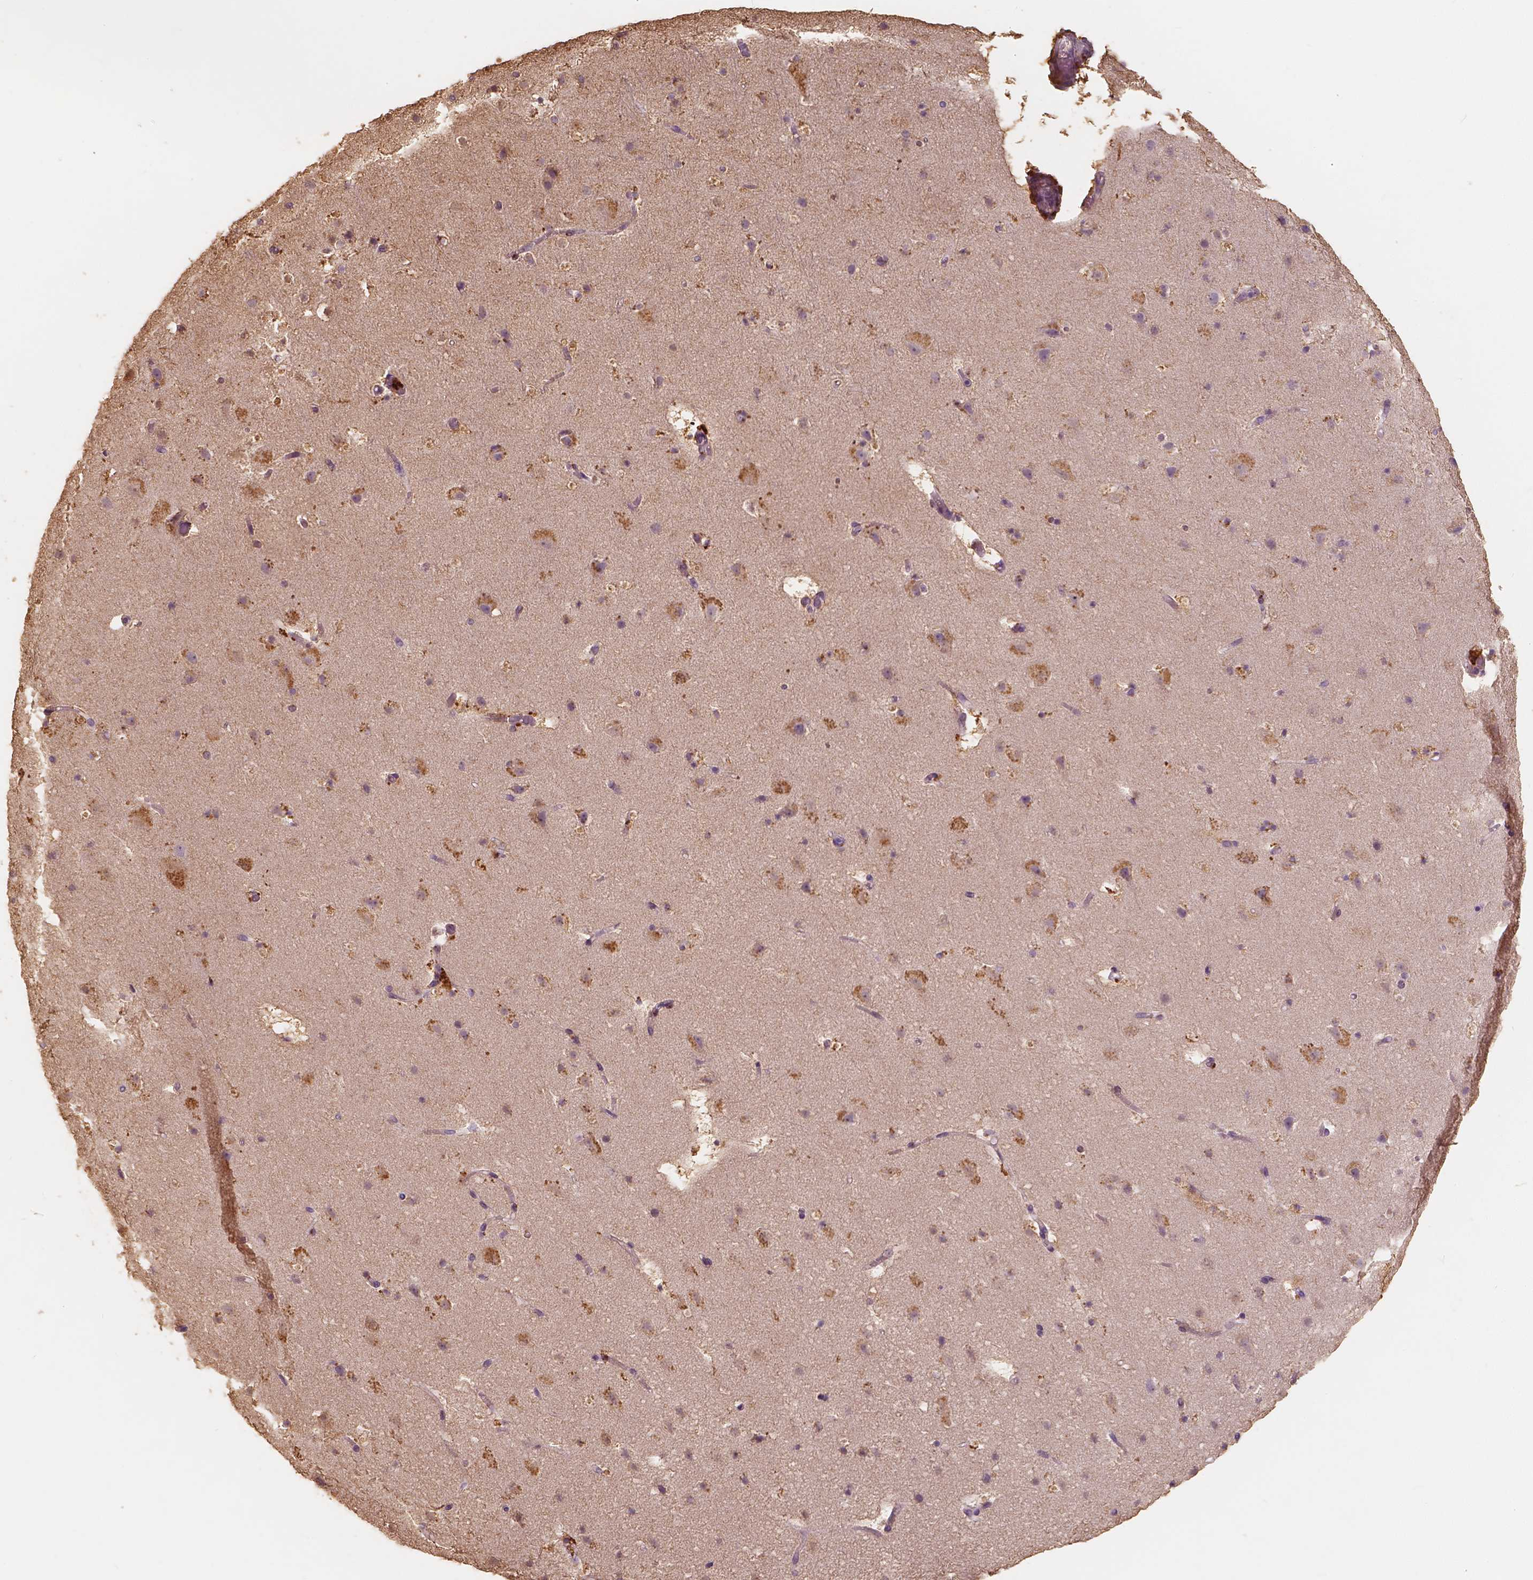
{"staining": {"intensity": "negative", "quantity": "none", "location": "none"}, "tissue": "cerebral cortex", "cell_type": "Endothelial cells", "image_type": "normal", "snomed": [{"axis": "morphology", "description": "Normal tissue, NOS"}, {"axis": "topography", "description": "Cerebral cortex"}], "caption": "Micrograph shows no significant protein staining in endothelial cells of benign cerebral cortex.", "gene": "SAT2", "patient": {"sex": "female", "age": 42}}